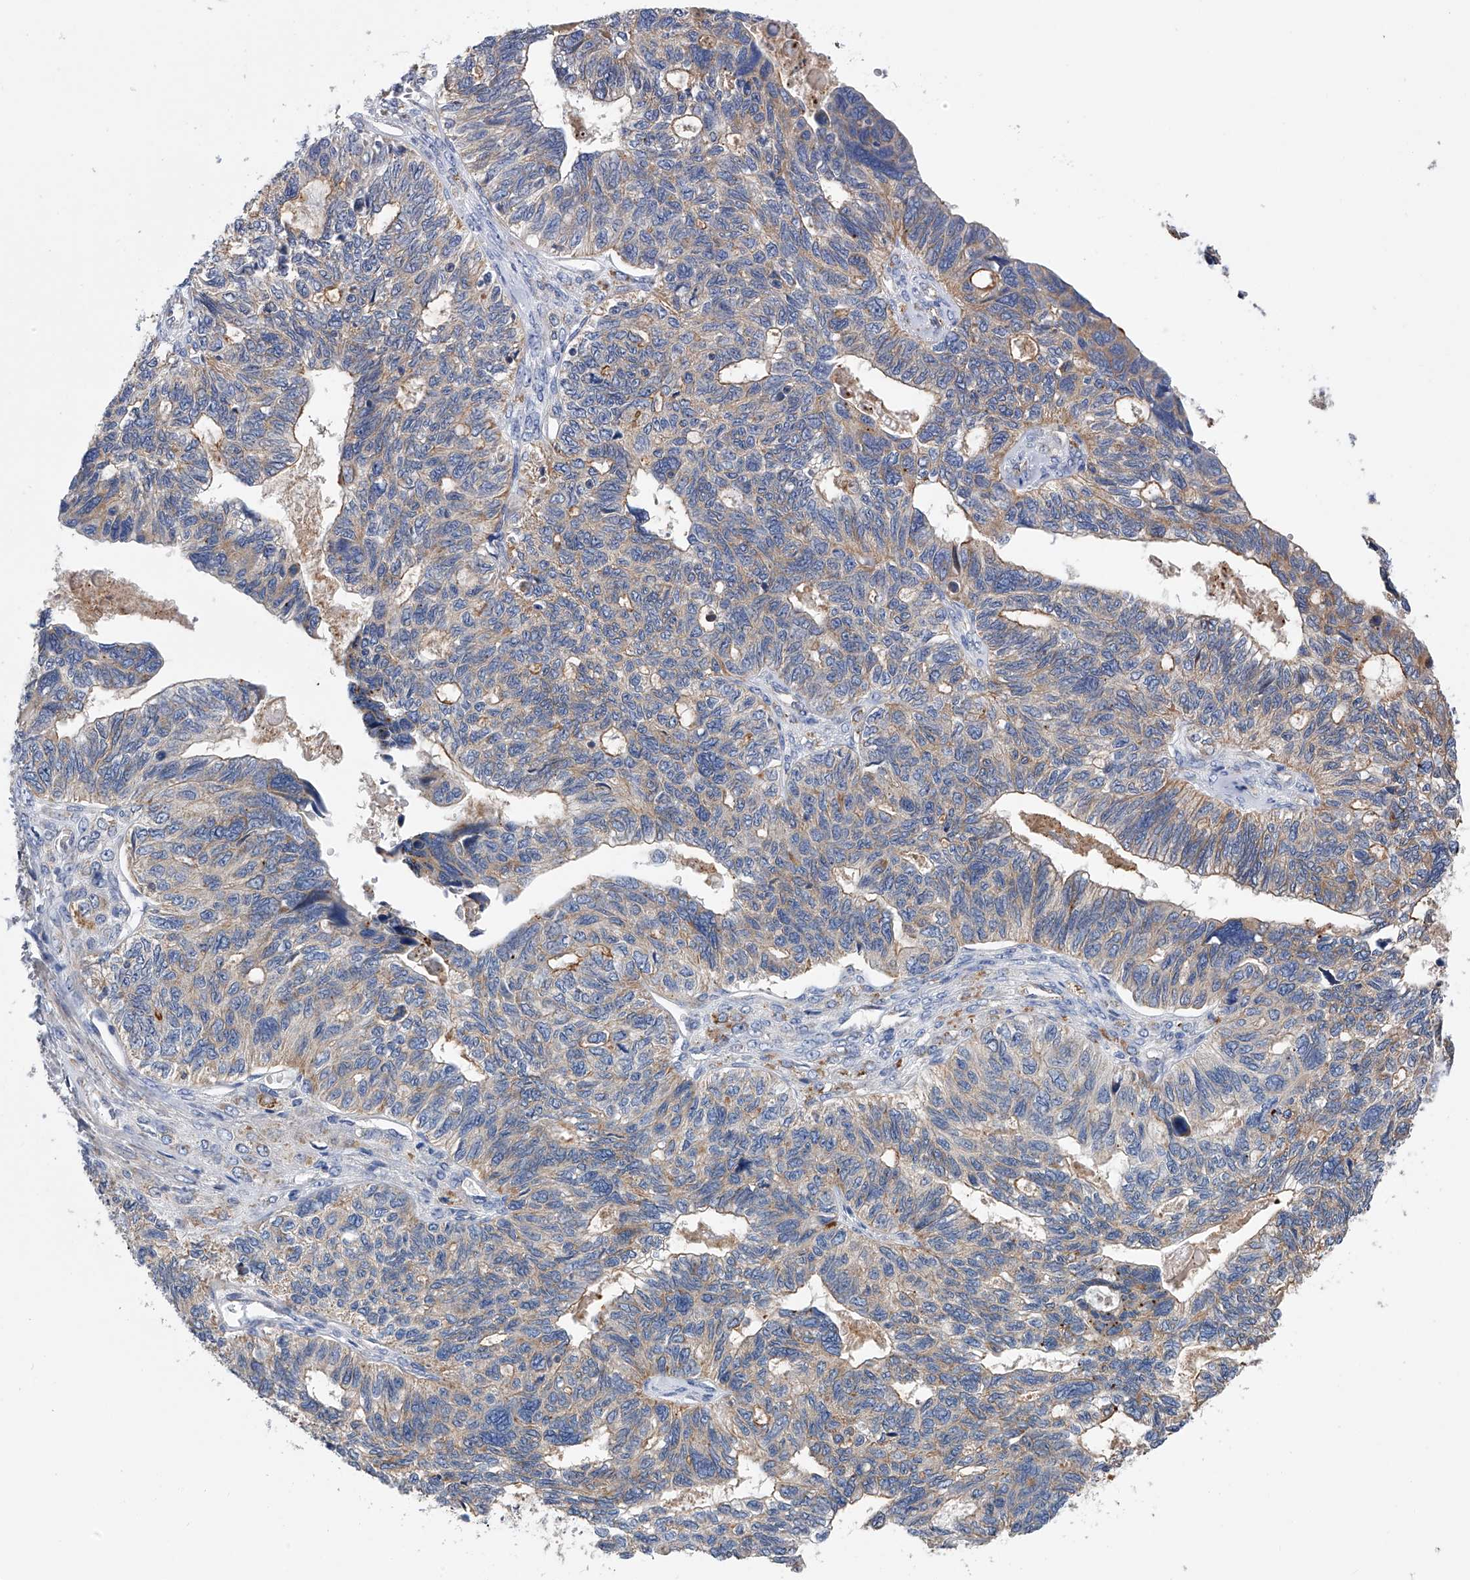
{"staining": {"intensity": "weak", "quantity": "25%-75%", "location": "cytoplasmic/membranous"}, "tissue": "ovarian cancer", "cell_type": "Tumor cells", "image_type": "cancer", "snomed": [{"axis": "morphology", "description": "Cystadenocarcinoma, serous, NOS"}, {"axis": "topography", "description": "Ovary"}], "caption": "Immunohistochemistry (IHC) micrograph of neoplastic tissue: ovarian cancer stained using immunohistochemistry (IHC) demonstrates low levels of weak protein expression localized specifically in the cytoplasmic/membranous of tumor cells, appearing as a cytoplasmic/membranous brown color.", "gene": "MLYCD", "patient": {"sex": "female", "age": 79}}